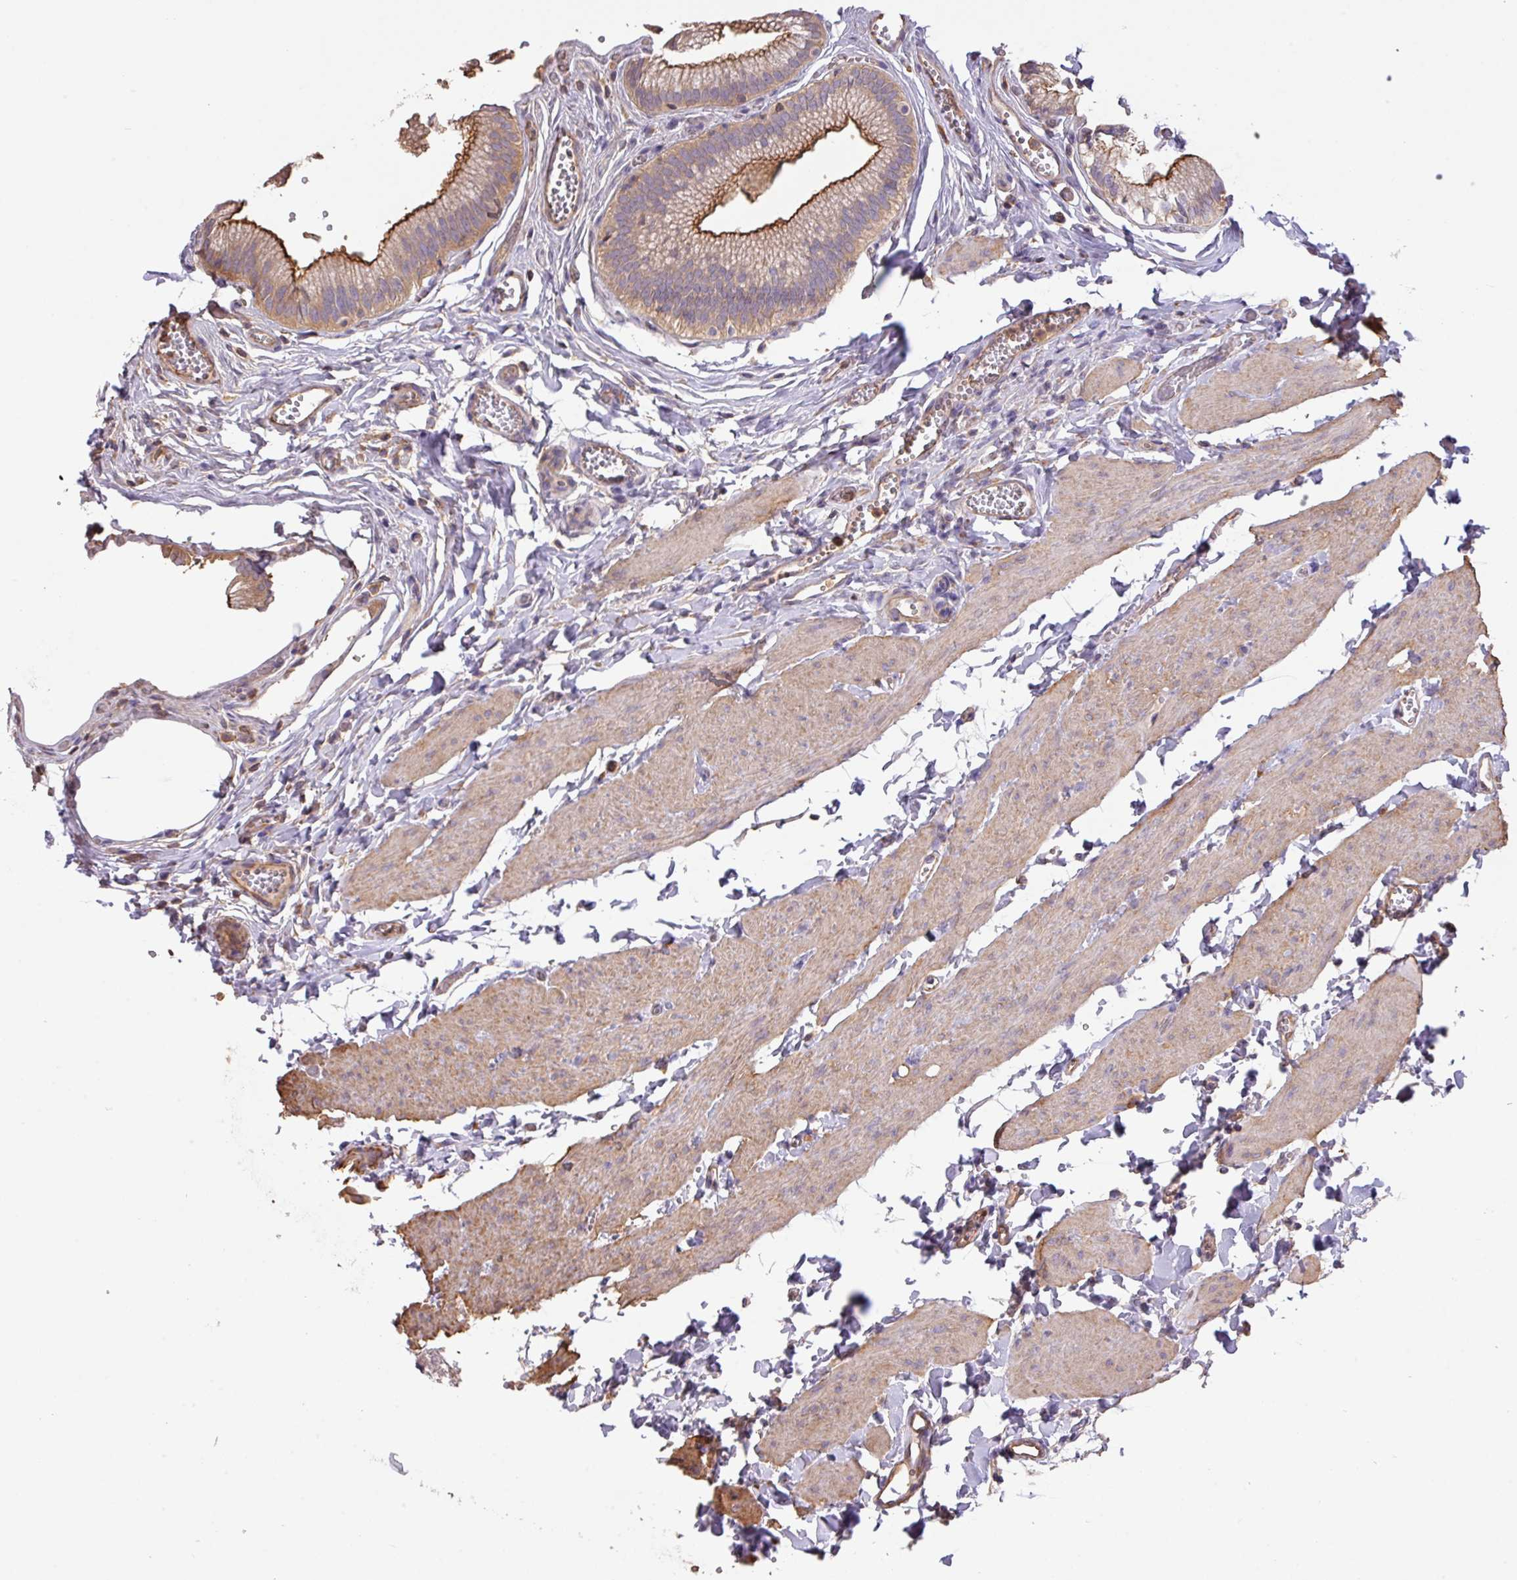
{"staining": {"intensity": "strong", "quantity": "25%-75%", "location": "cytoplasmic/membranous"}, "tissue": "gallbladder", "cell_type": "Glandular cells", "image_type": "normal", "snomed": [{"axis": "morphology", "description": "Normal tissue, NOS"}, {"axis": "topography", "description": "Gallbladder"}, {"axis": "topography", "description": "Peripheral nerve tissue"}], "caption": "Brown immunohistochemical staining in normal gallbladder displays strong cytoplasmic/membranous staining in about 25%-75% of glandular cells.", "gene": "CALML4", "patient": {"sex": "male", "age": 17}}